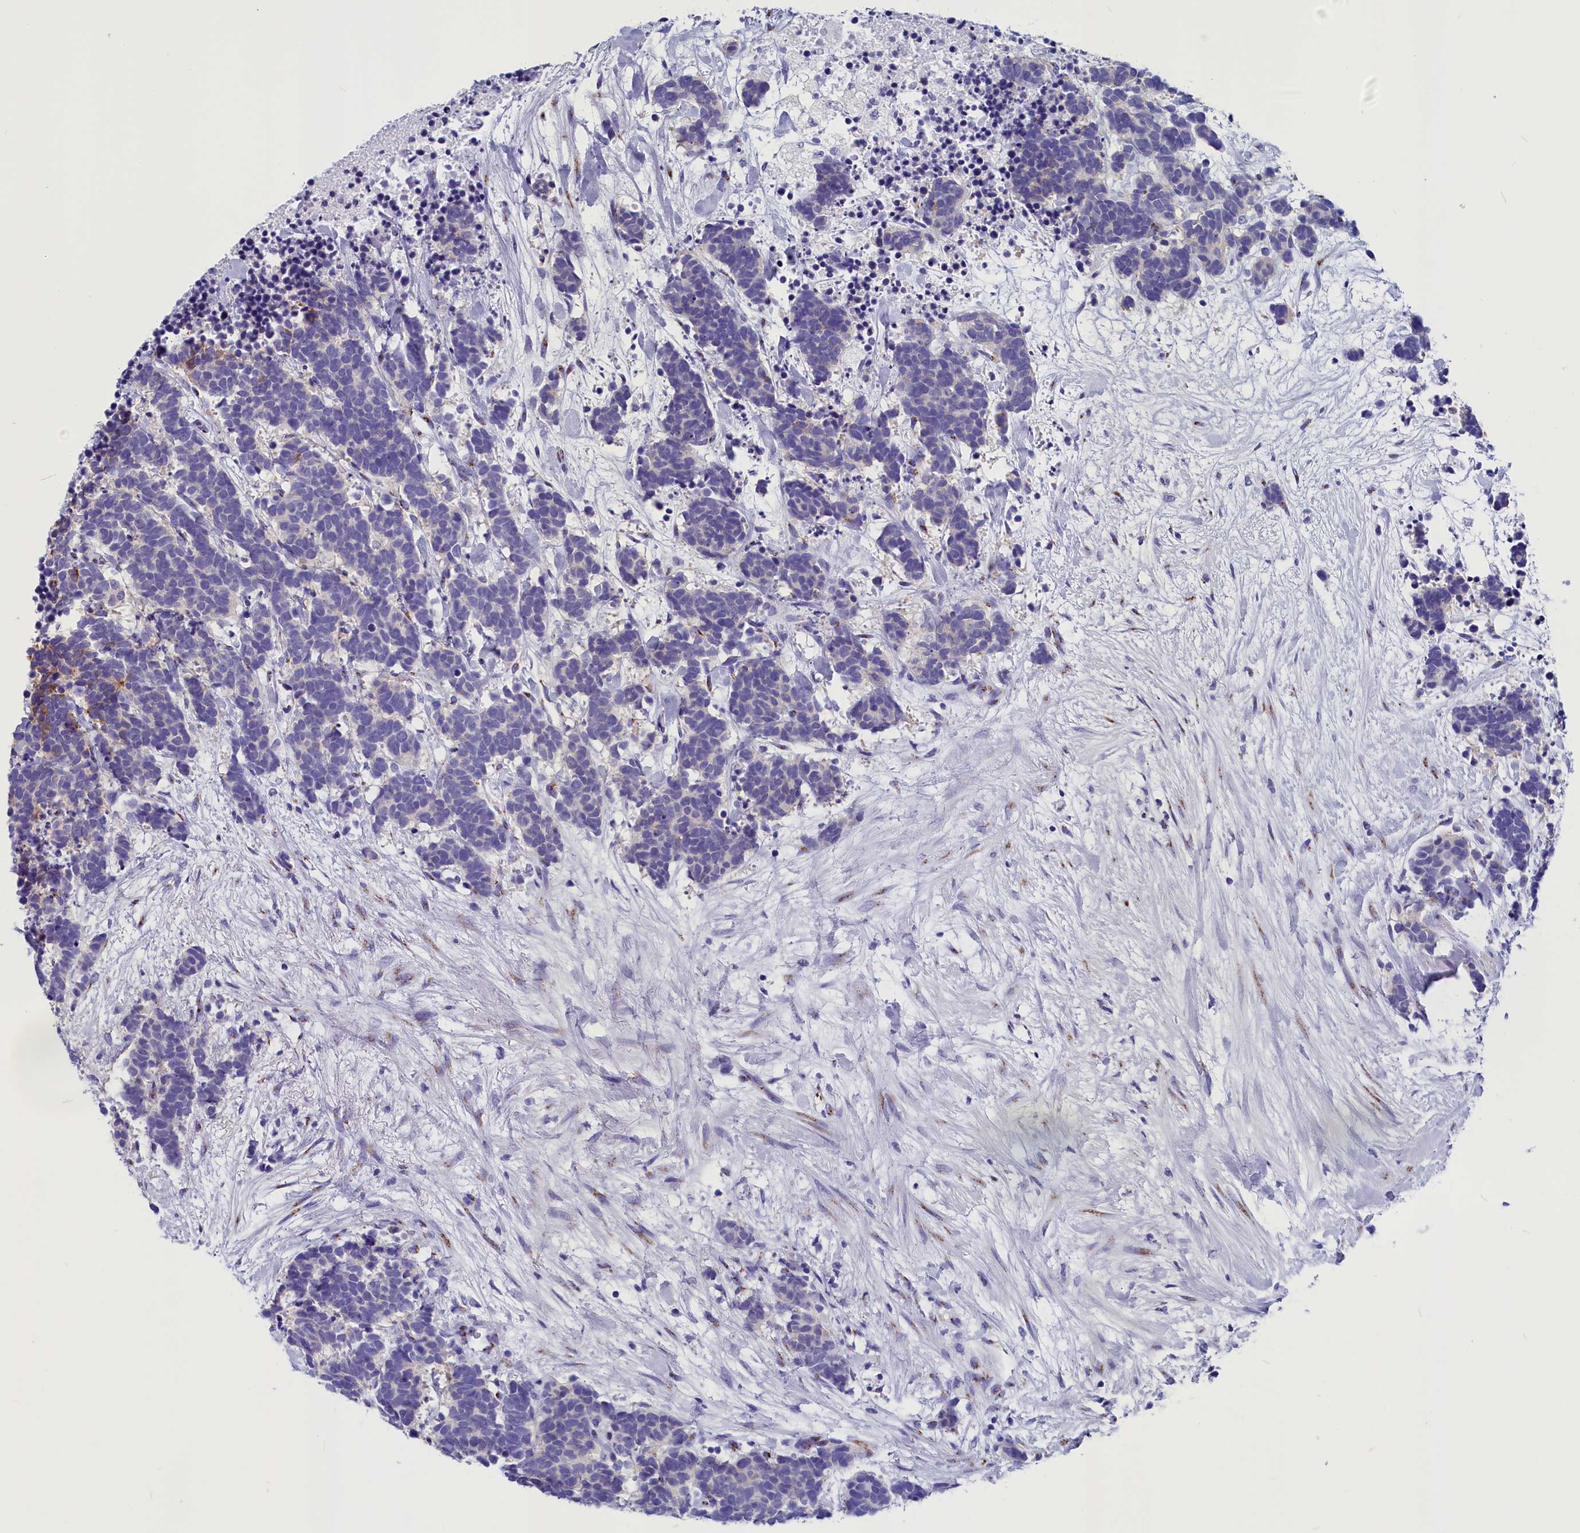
{"staining": {"intensity": "weak", "quantity": "<25%", "location": "cytoplasmic/membranous"}, "tissue": "carcinoid", "cell_type": "Tumor cells", "image_type": "cancer", "snomed": [{"axis": "morphology", "description": "Carcinoma, NOS"}, {"axis": "morphology", "description": "Carcinoid, malignant, NOS"}, {"axis": "topography", "description": "Prostate"}], "caption": "High magnification brightfield microscopy of carcinoid stained with DAB (3,3'-diaminobenzidine) (brown) and counterstained with hematoxylin (blue): tumor cells show no significant positivity.", "gene": "AP3B2", "patient": {"sex": "male", "age": 57}}